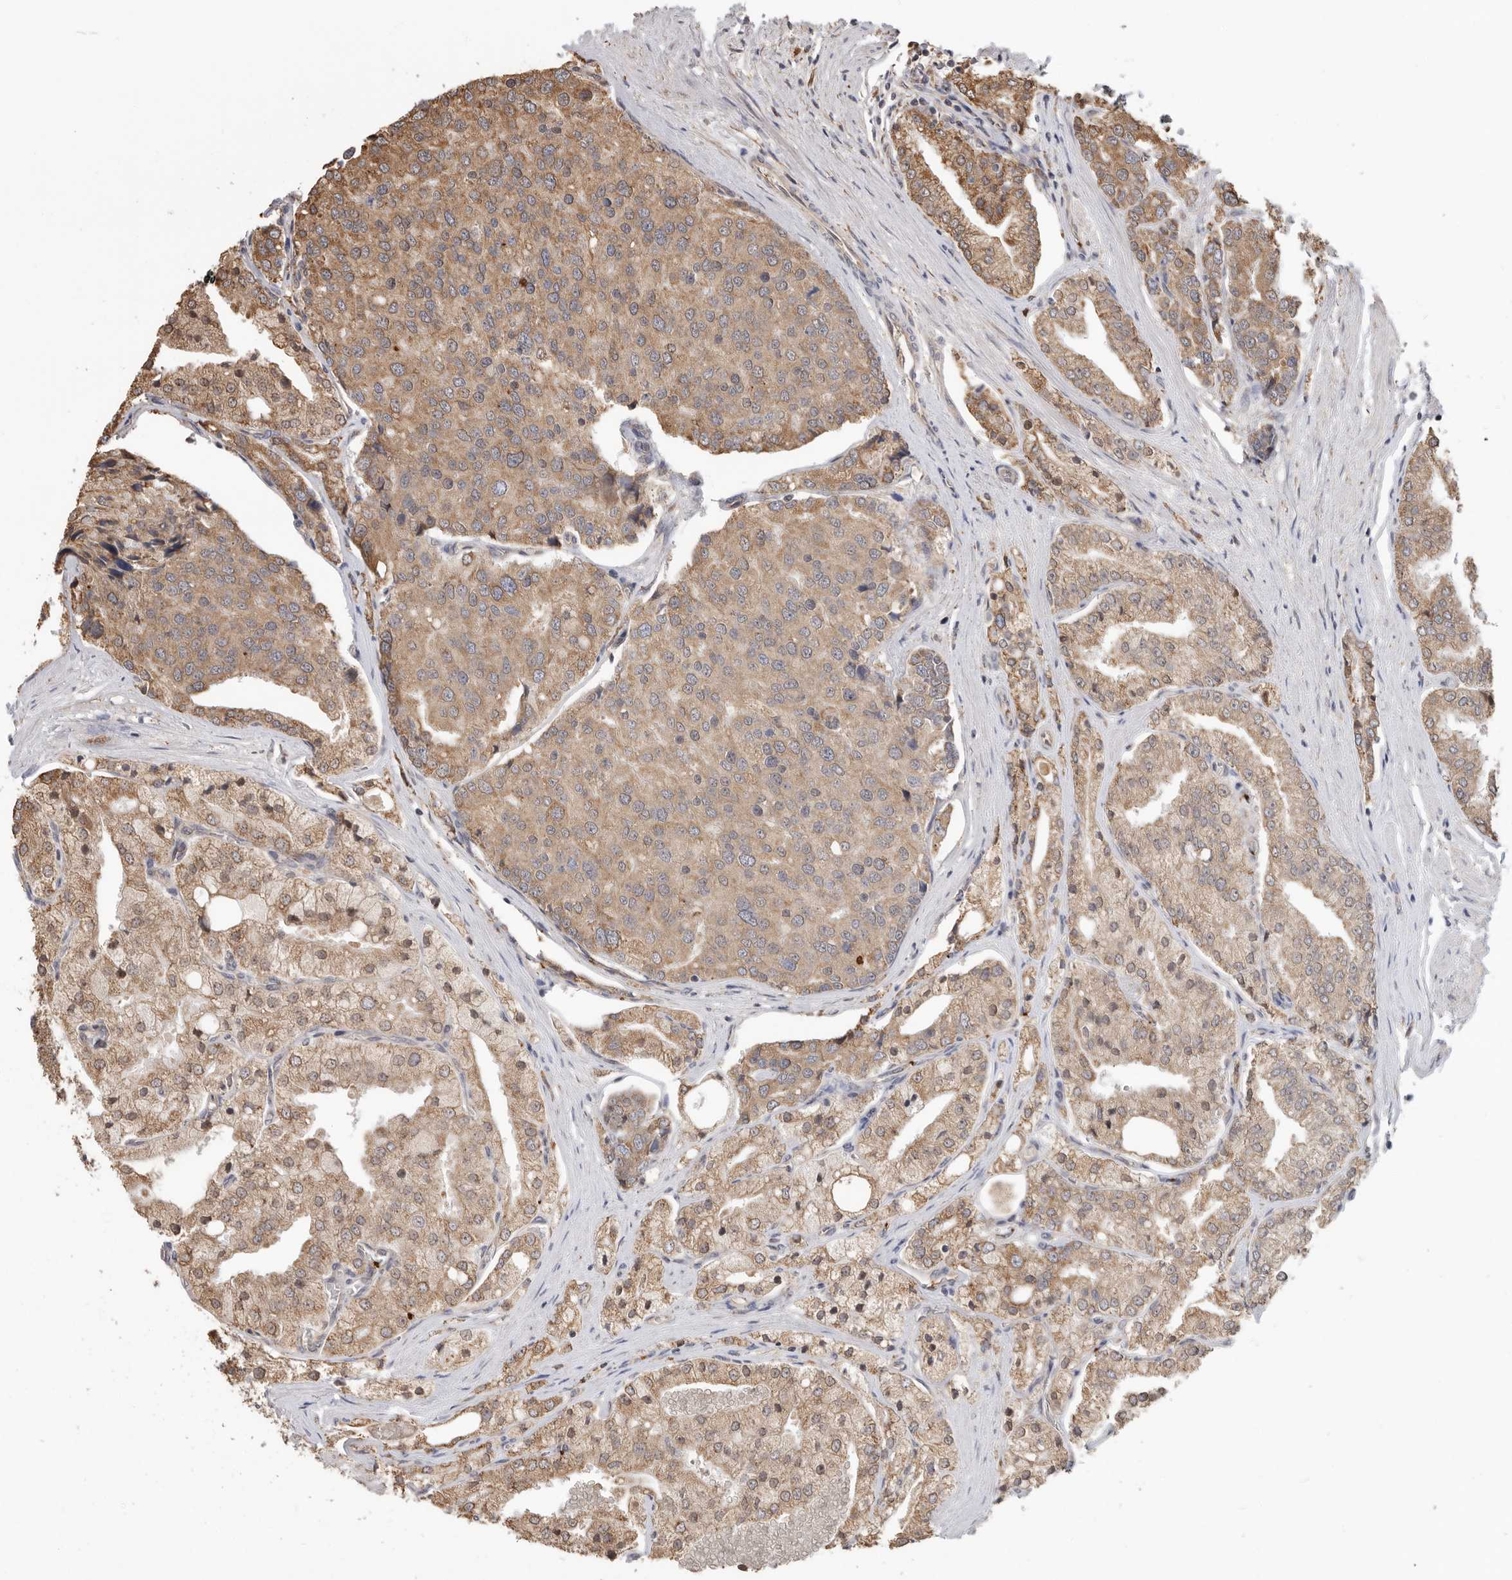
{"staining": {"intensity": "moderate", "quantity": ">75%", "location": "cytoplasmic/membranous"}, "tissue": "prostate cancer", "cell_type": "Tumor cells", "image_type": "cancer", "snomed": [{"axis": "morphology", "description": "Adenocarcinoma, High grade"}, {"axis": "topography", "description": "Prostate"}], "caption": "Immunohistochemistry (IHC) micrograph of prostate cancer (high-grade adenocarcinoma) stained for a protein (brown), which demonstrates medium levels of moderate cytoplasmic/membranous positivity in about >75% of tumor cells.", "gene": "CDC42BPB", "patient": {"sex": "male", "age": 50}}